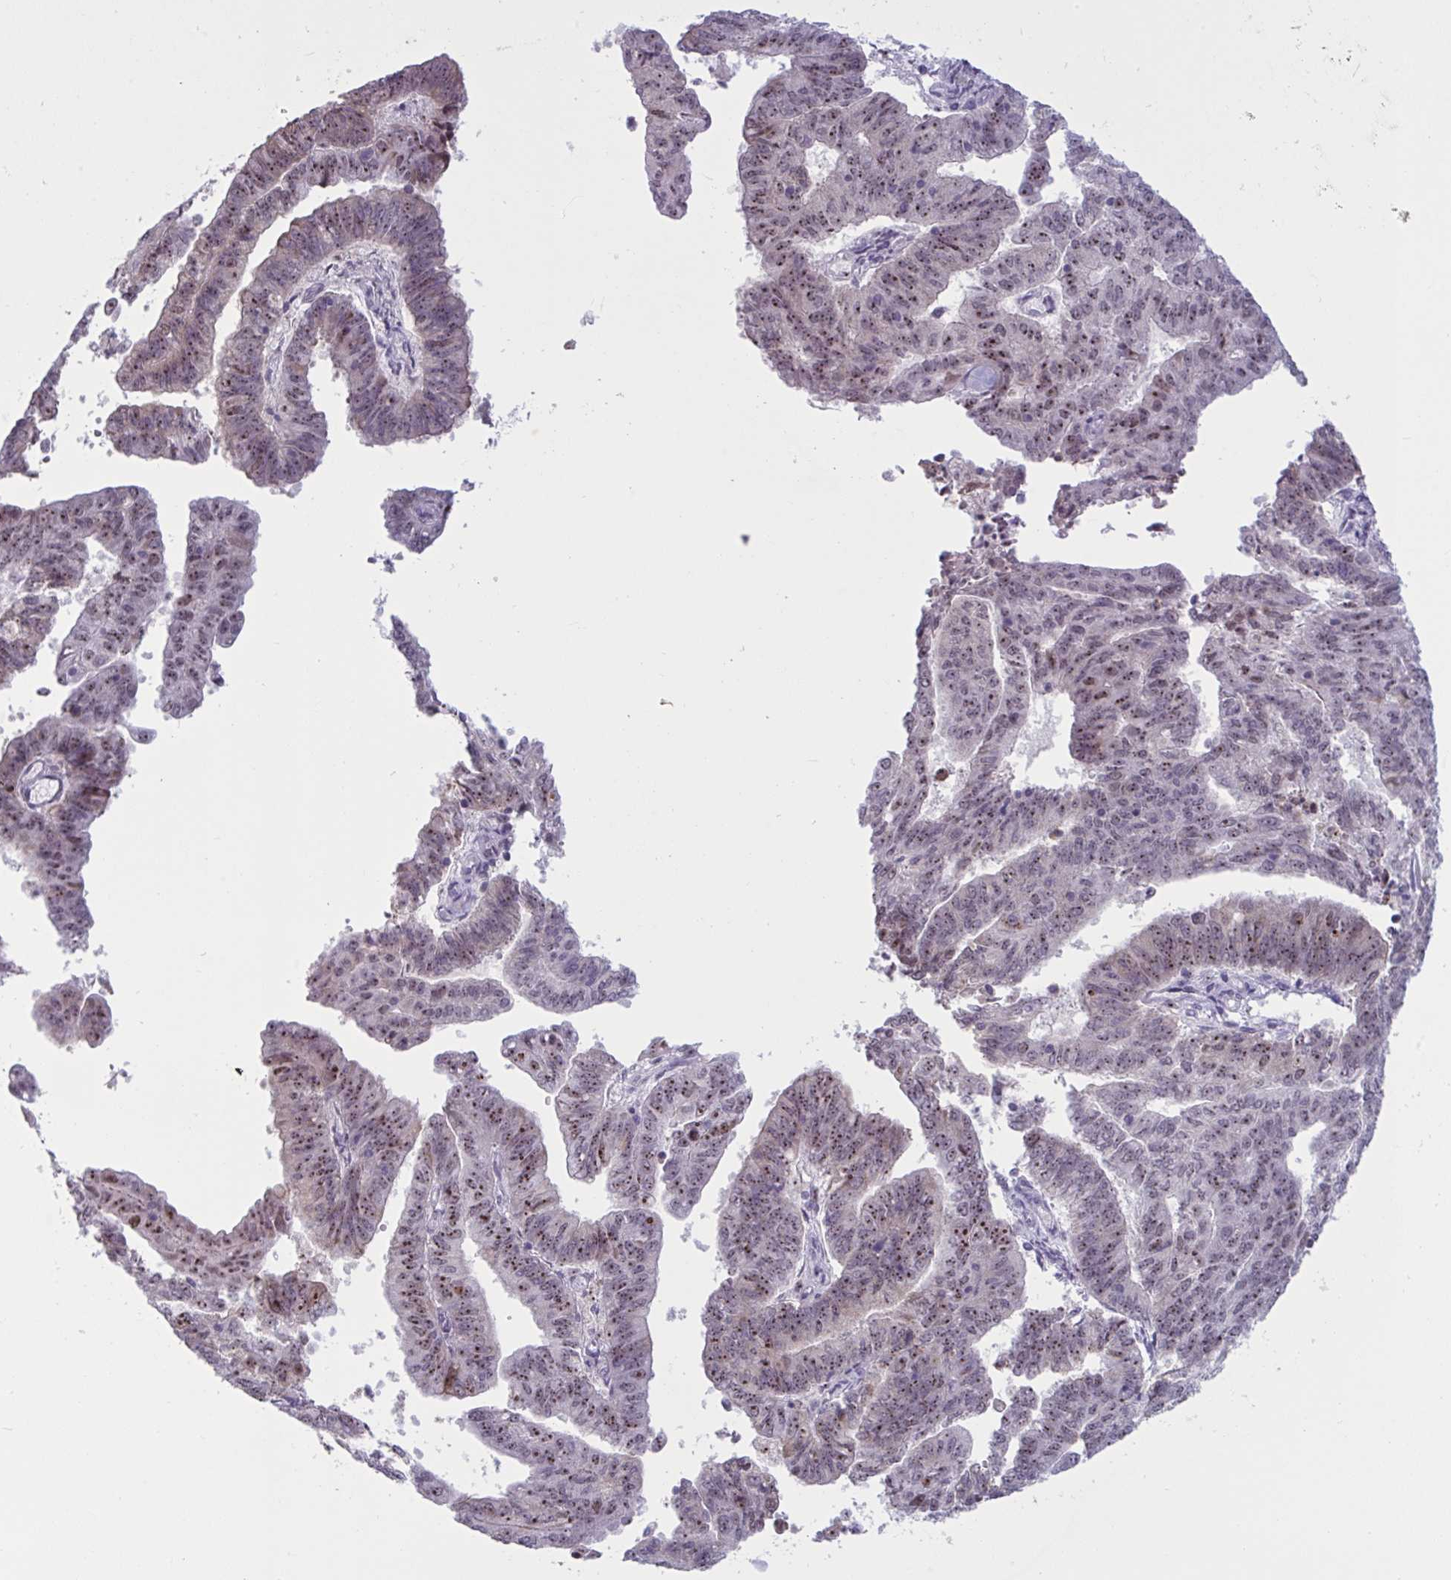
{"staining": {"intensity": "moderate", "quantity": "25%-75%", "location": "nuclear"}, "tissue": "endometrial cancer", "cell_type": "Tumor cells", "image_type": "cancer", "snomed": [{"axis": "morphology", "description": "Adenocarcinoma, NOS"}, {"axis": "topography", "description": "Endometrium"}], "caption": "Immunohistochemical staining of human adenocarcinoma (endometrial) displays moderate nuclear protein positivity in approximately 25%-75% of tumor cells.", "gene": "TGM6", "patient": {"sex": "female", "age": 82}}